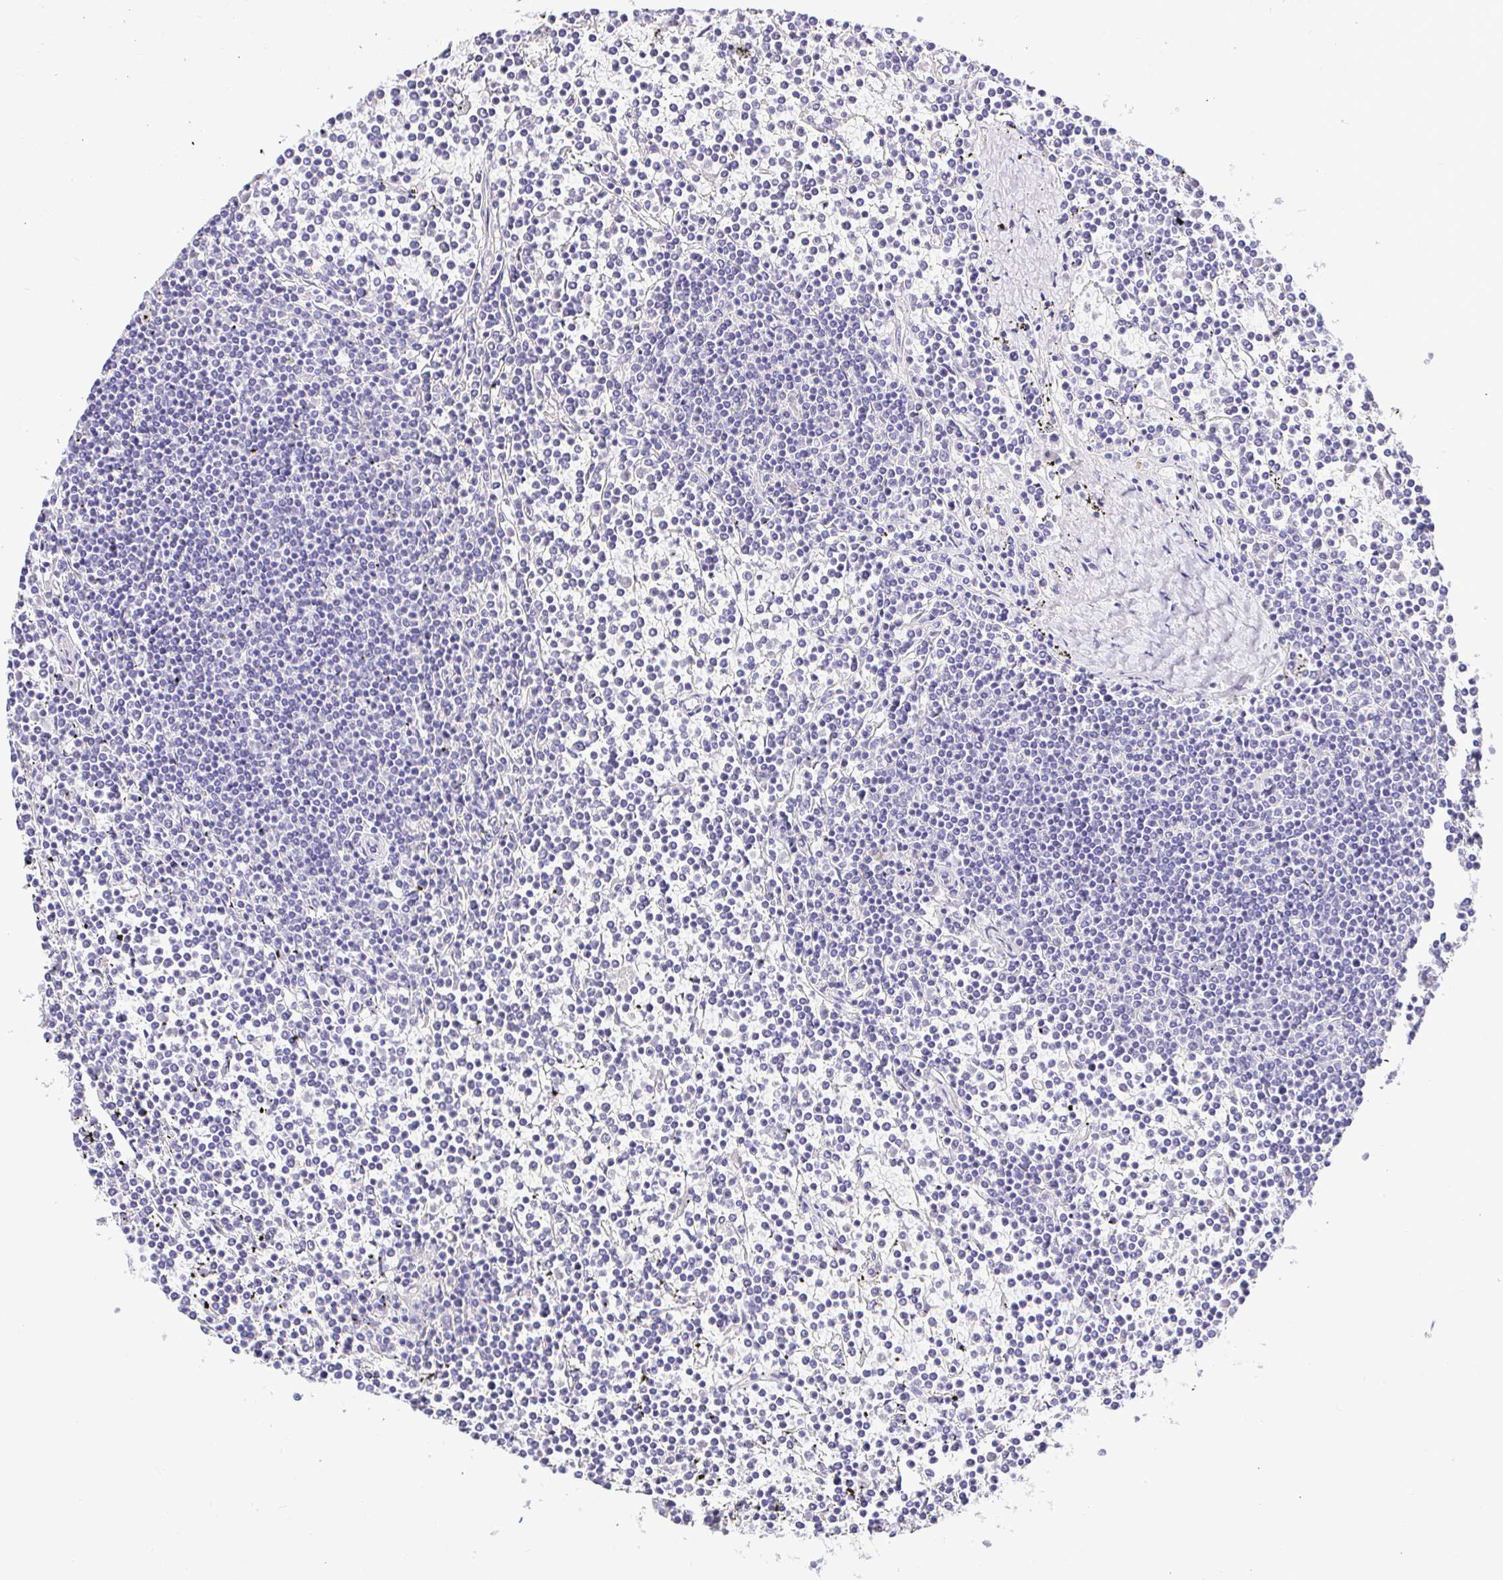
{"staining": {"intensity": "negative", "quantity": "none", "location": "none"}, "tissue": "lymphoma", "cell_type": "Tumor cells", "image_type": "cancer", "snomed": [{"axis": "morphology", "description": "Malignant lymphoma, non-Hodgkin's type, Low grade"}, {"axis": "topography", "description": "Spleen"}], "caption": "Image shows no protein positivity in tumor cells of lymphoma tissue.", "gene": "CDO1", "patient": {"sex": "female", "age": 19}}